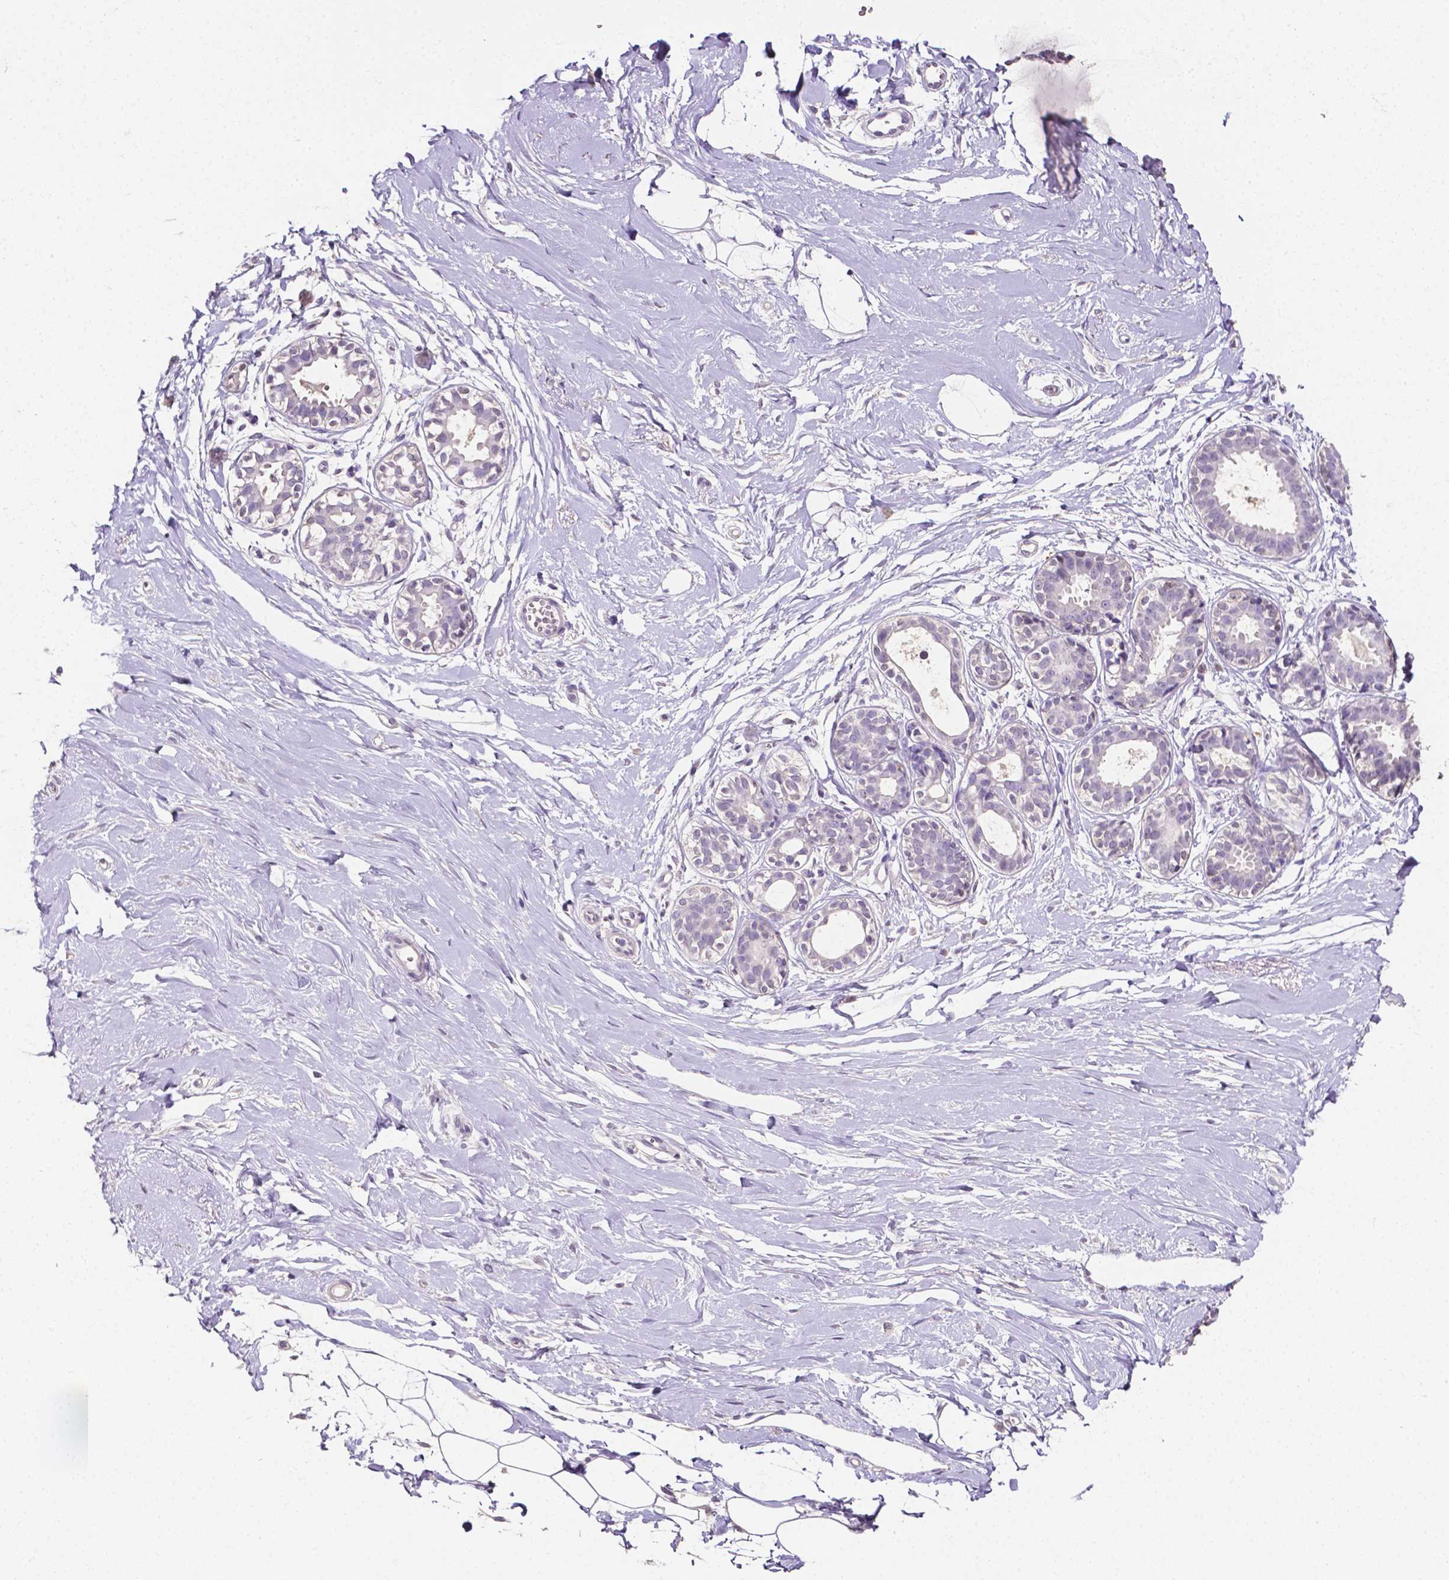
{"staining": {"intensity": "negative", "quantity": "none", "location": "none"}, "tissue": "breast", "cell_type": "Adipocytes", "image_type": "normal", "snomed": [{"axis": "morphology", "description": "Normal tissue, NOS"}, {"axis": "topography", "description": "Breast"}], "caption": "Immunohistochemical staining of benign breast shows no significant staining in adipocytes.", "gene": "PSAT1", "patient": {"sex": "female", "age": 49}}